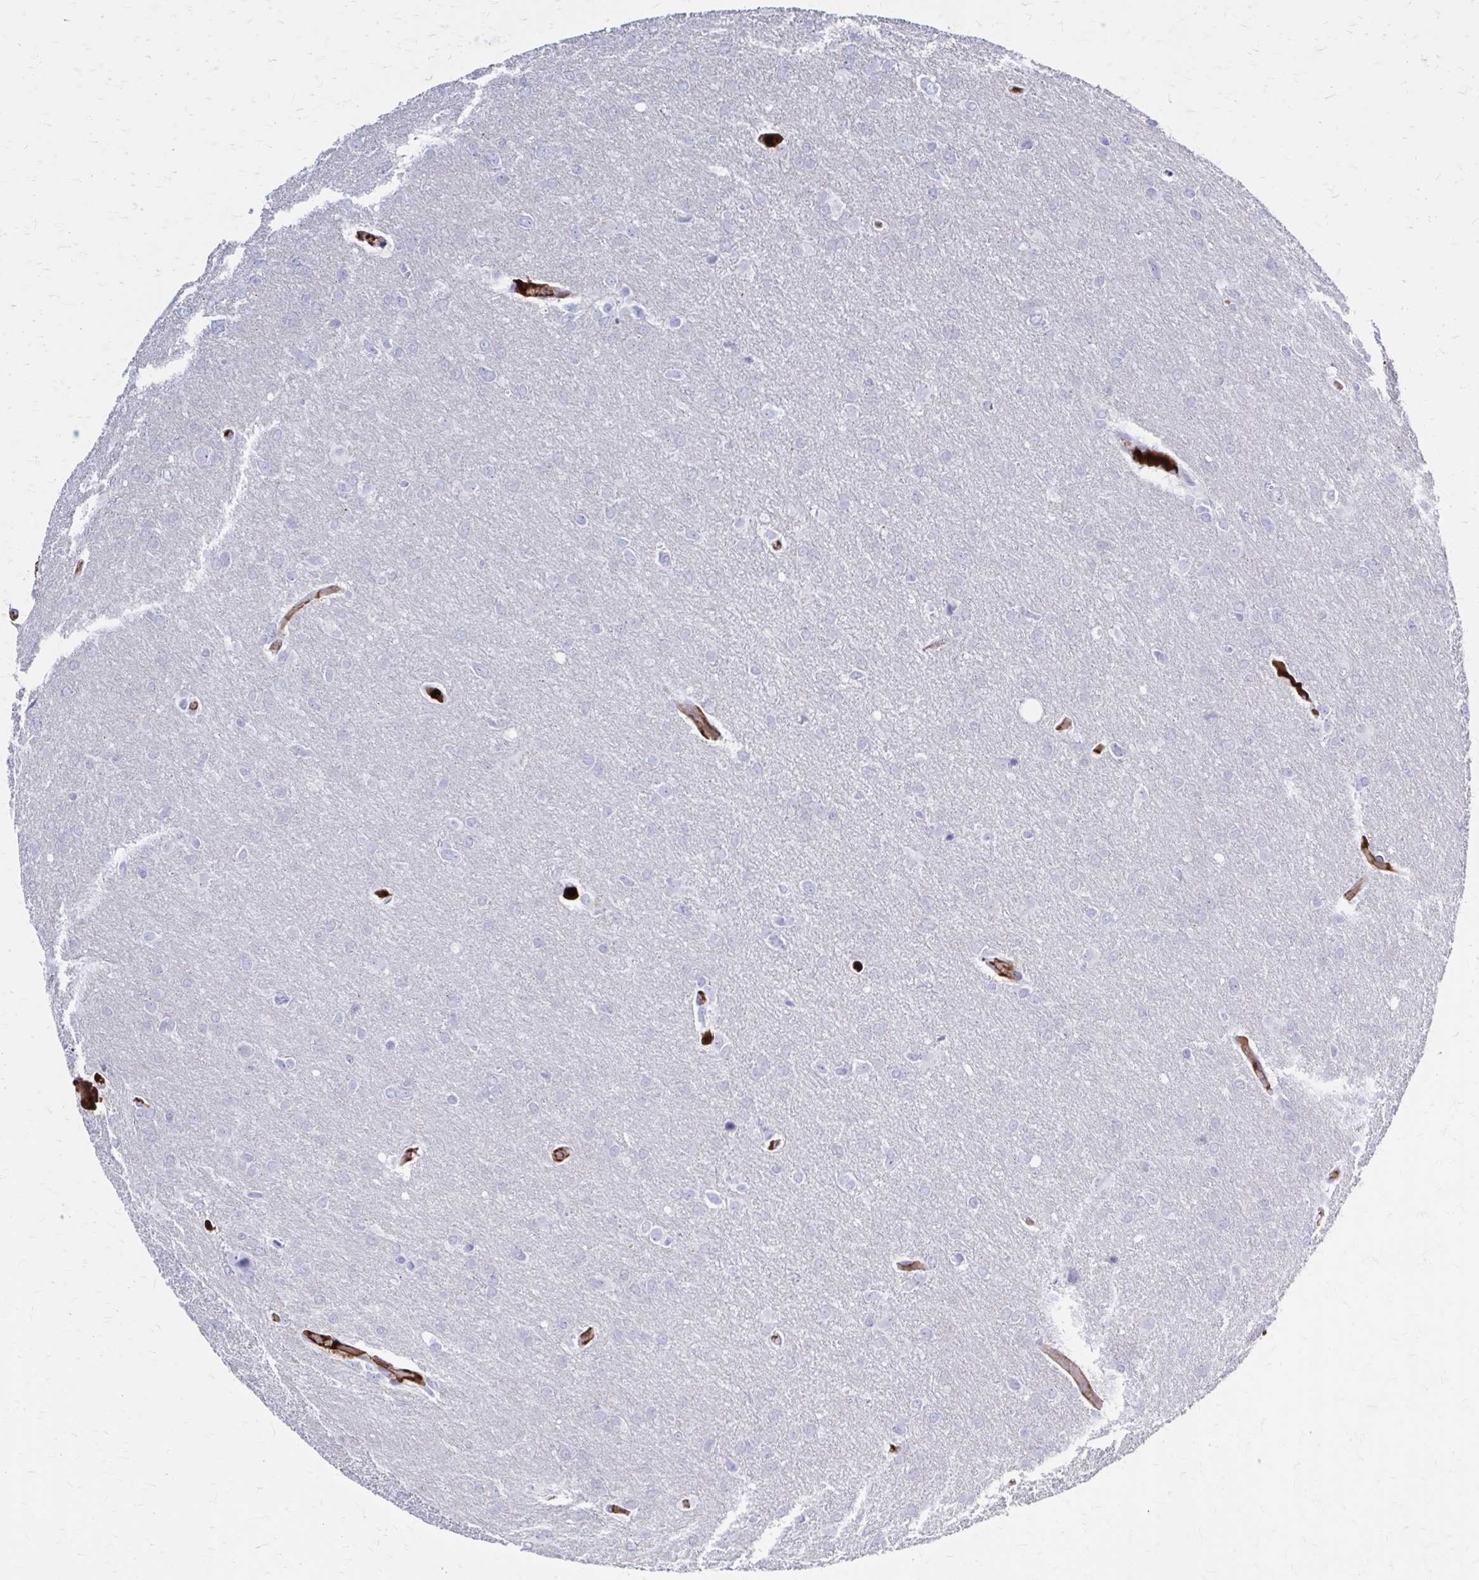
{"staining": {"intensity": "negative", "quantity": "none", "location": "none"}, "tissue": "glioma", "cell_type": "Tumor cells", "image_type": "cancer", "snomed": [{"axis": "morphology", "description": "Glioma, malignant, High grade"}, {"axis": "topography", "description": "Brain"}], "caption": "Glioma stained for a protein using immunohistochemistry (IHC) displays no staining tumor cells.", "gene": "SERPIND1", "patient": {"sex": "male", "age": 53}}